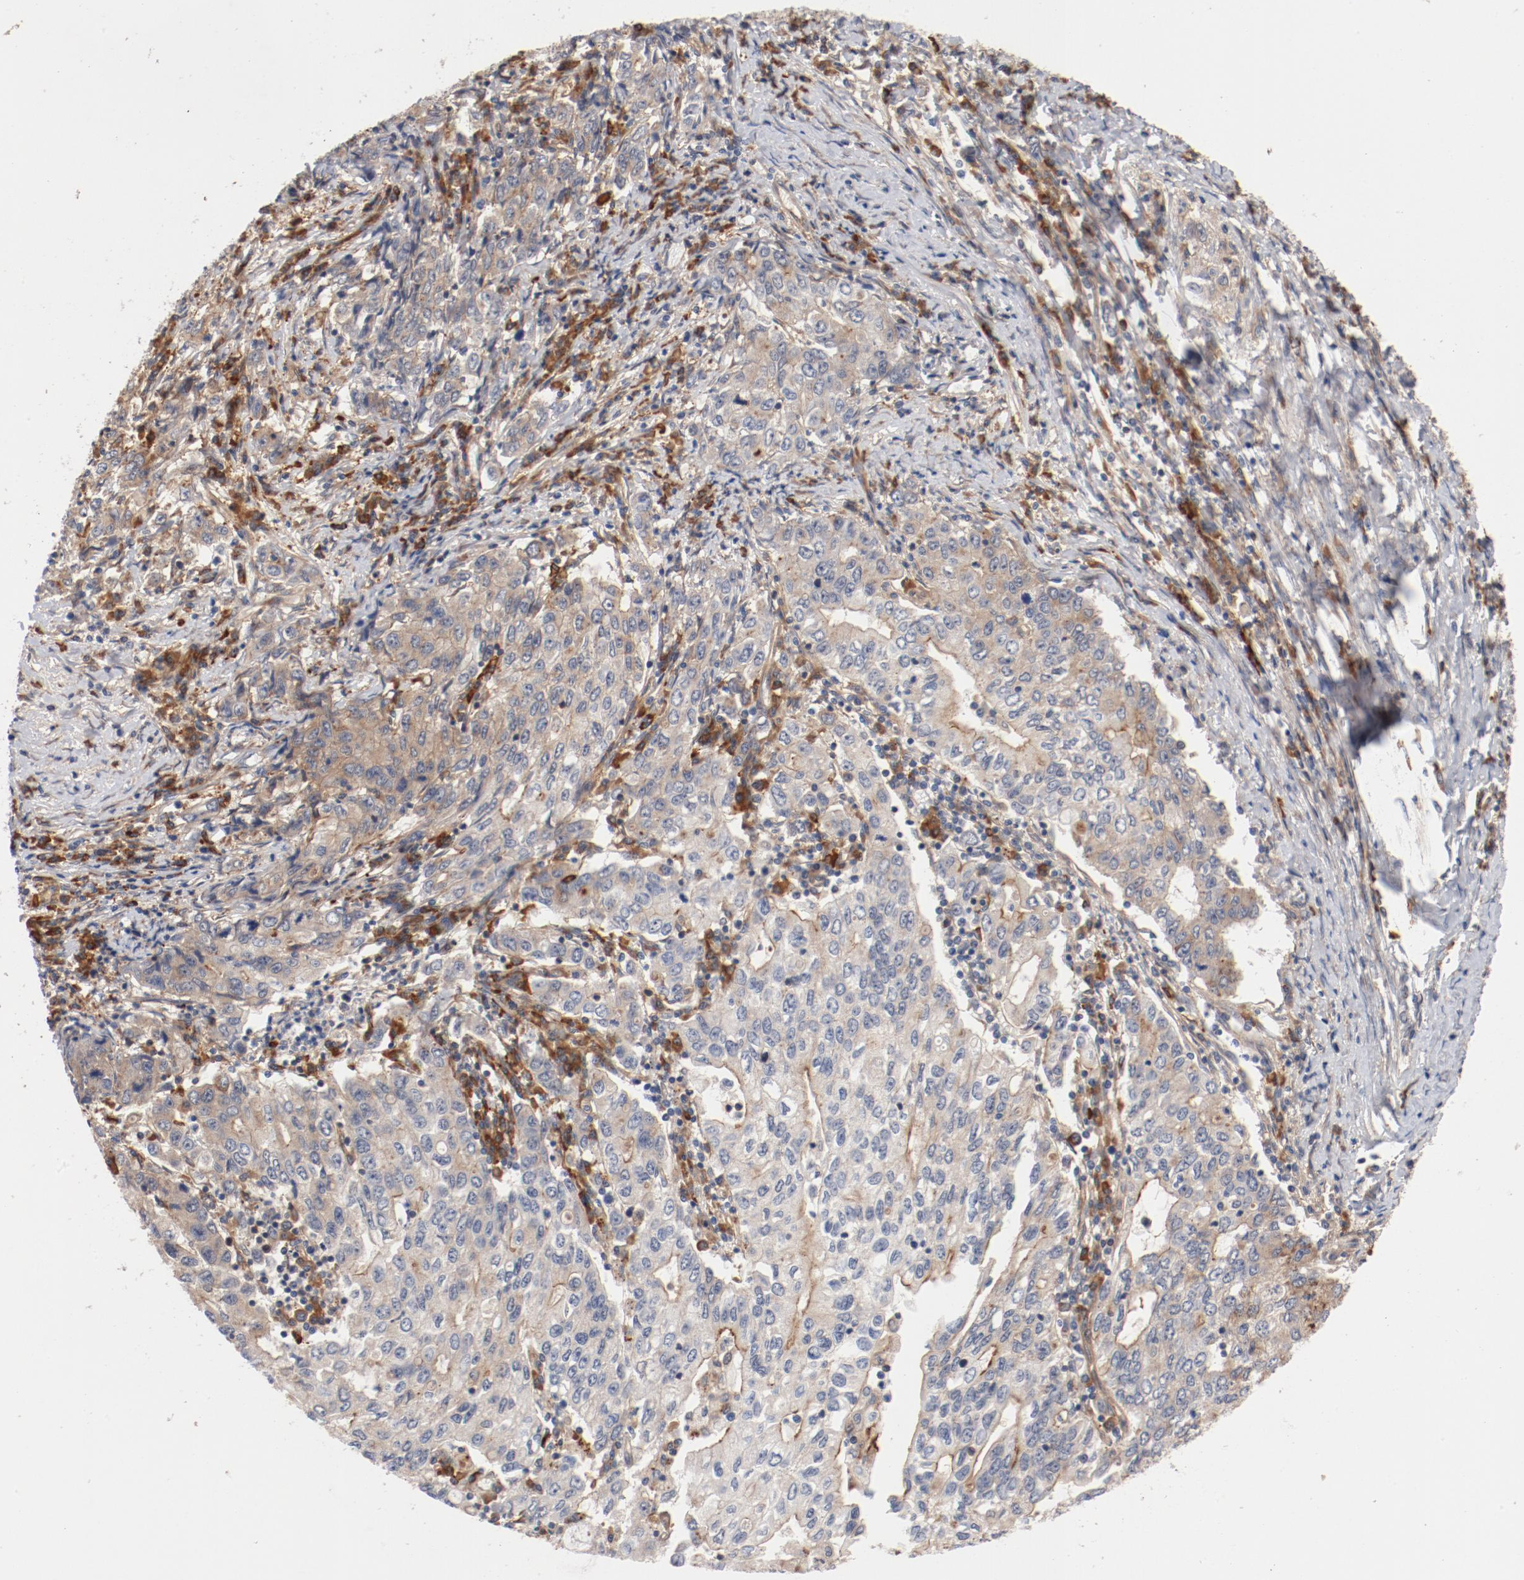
{"staining": {"intensity": "weak", "quantity": ">75%", "location": "cytoplasmic/membranous"}, "tissue": "stomach cancer", "cell_type": "Tumor cells", "image_type": "cancer", "snomed": [{"axis": "morphology", "description": "Adenocarcinoma, NOS"}, {"axis": "topography", "description": "Stomach, lower"}], "caption": "This is a photomicrograph of immunohistochemistry staining of stomach cancer, which shows weak positivity in the cytoplasmic/membranous of tumor cells.", "gene": "PITPNM2", "patient": {"sex": "female", "age": 72}}